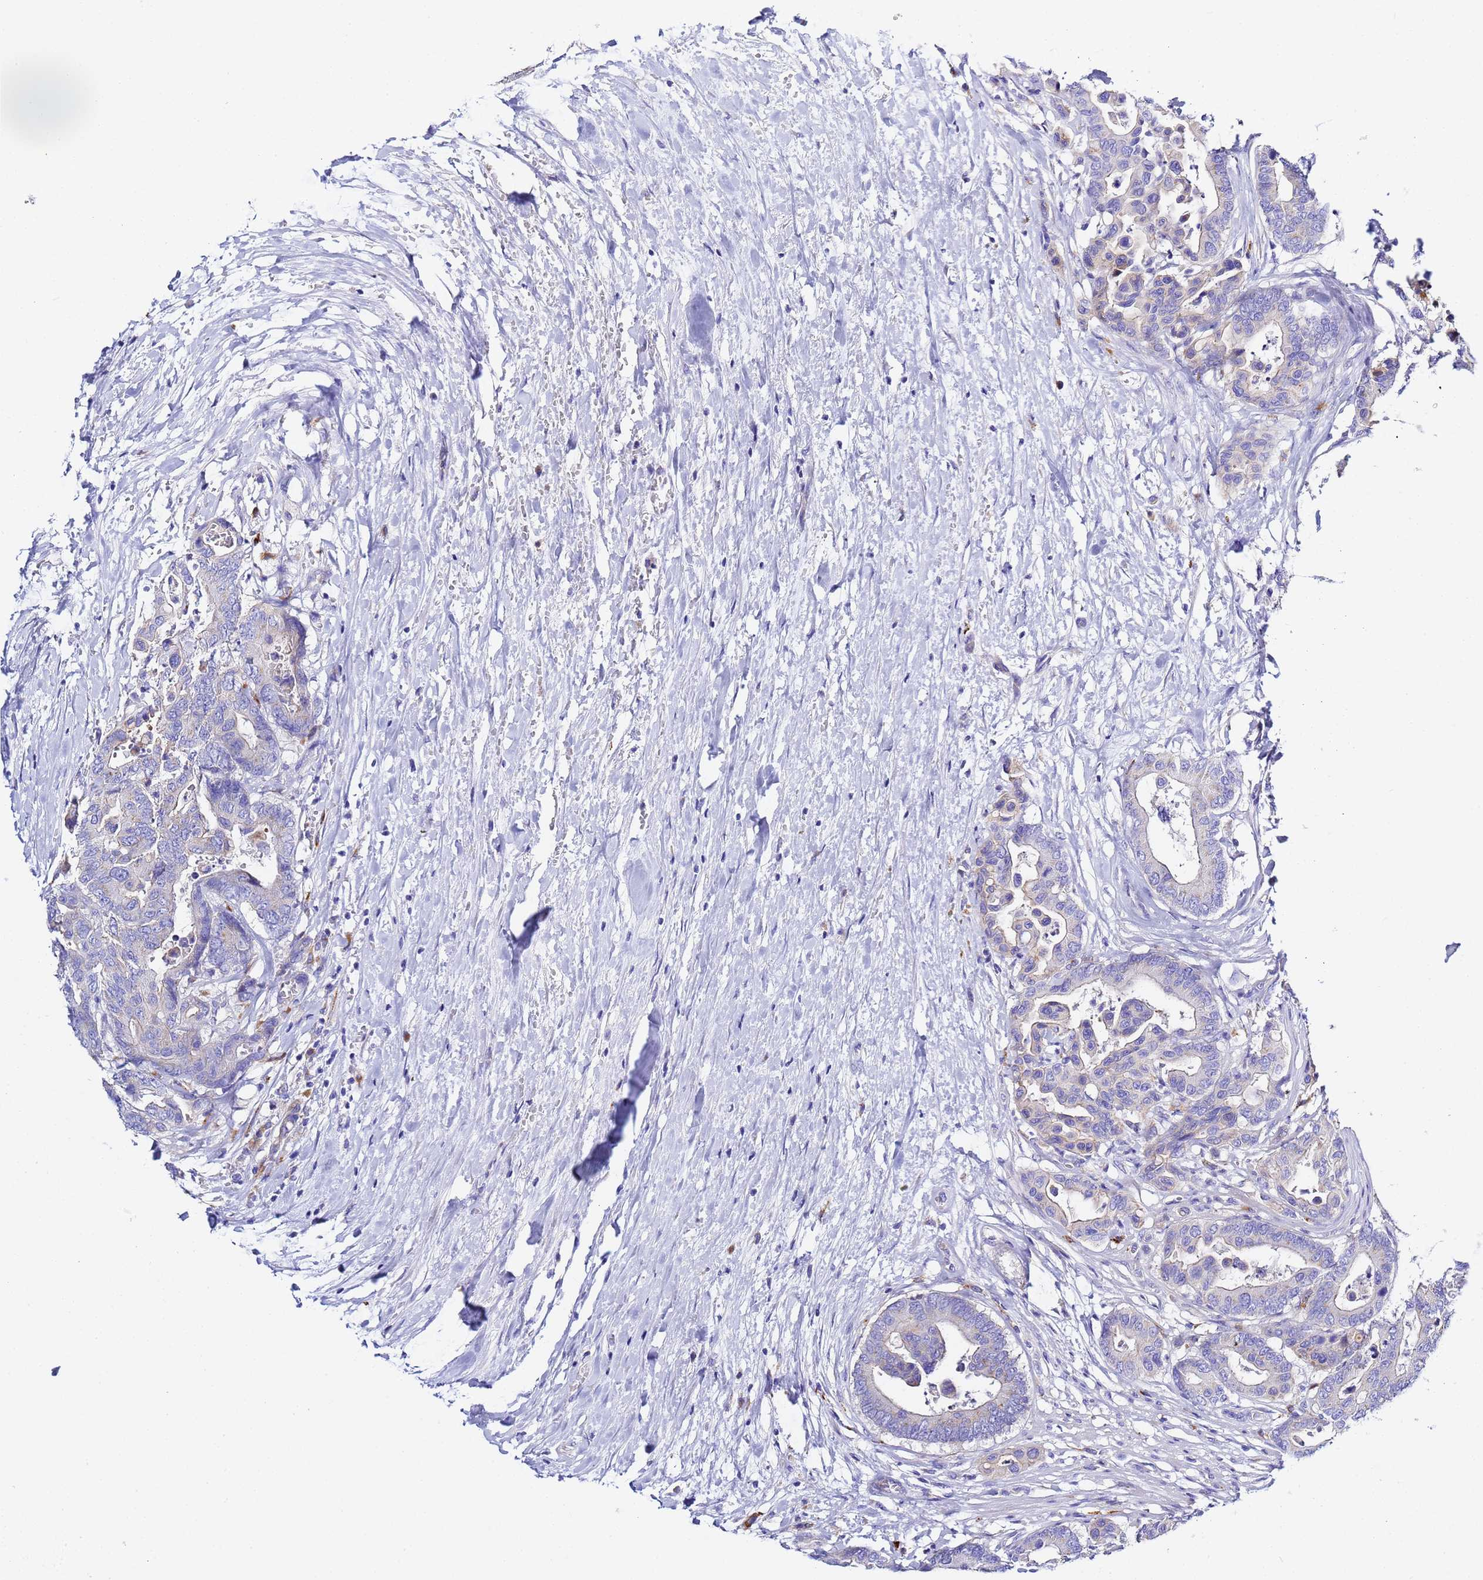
{"staining": {"intensity": "weak", "quantity": "<25%", "location": "cytoplasmic/membranous"}, "tissue": "colorectal cancer", "cell_type": "Tumor cells", "image_type": "cancer", "snomed": [{"axis": "morphology", "description": "Normal tissue, NOS"}, {"axis": "morphology", "description": "Adenocarcinoma, NOS"}, {"axis": "topography", "description": "Colon"}], "caption": "Human colorectal adenocarcinoma stained for a protein using immunohistochemistry (IHC) reveals no staining in tumor cells.", "gene": "VTI1B", "patient": {"sex": "male", "age": 82}}